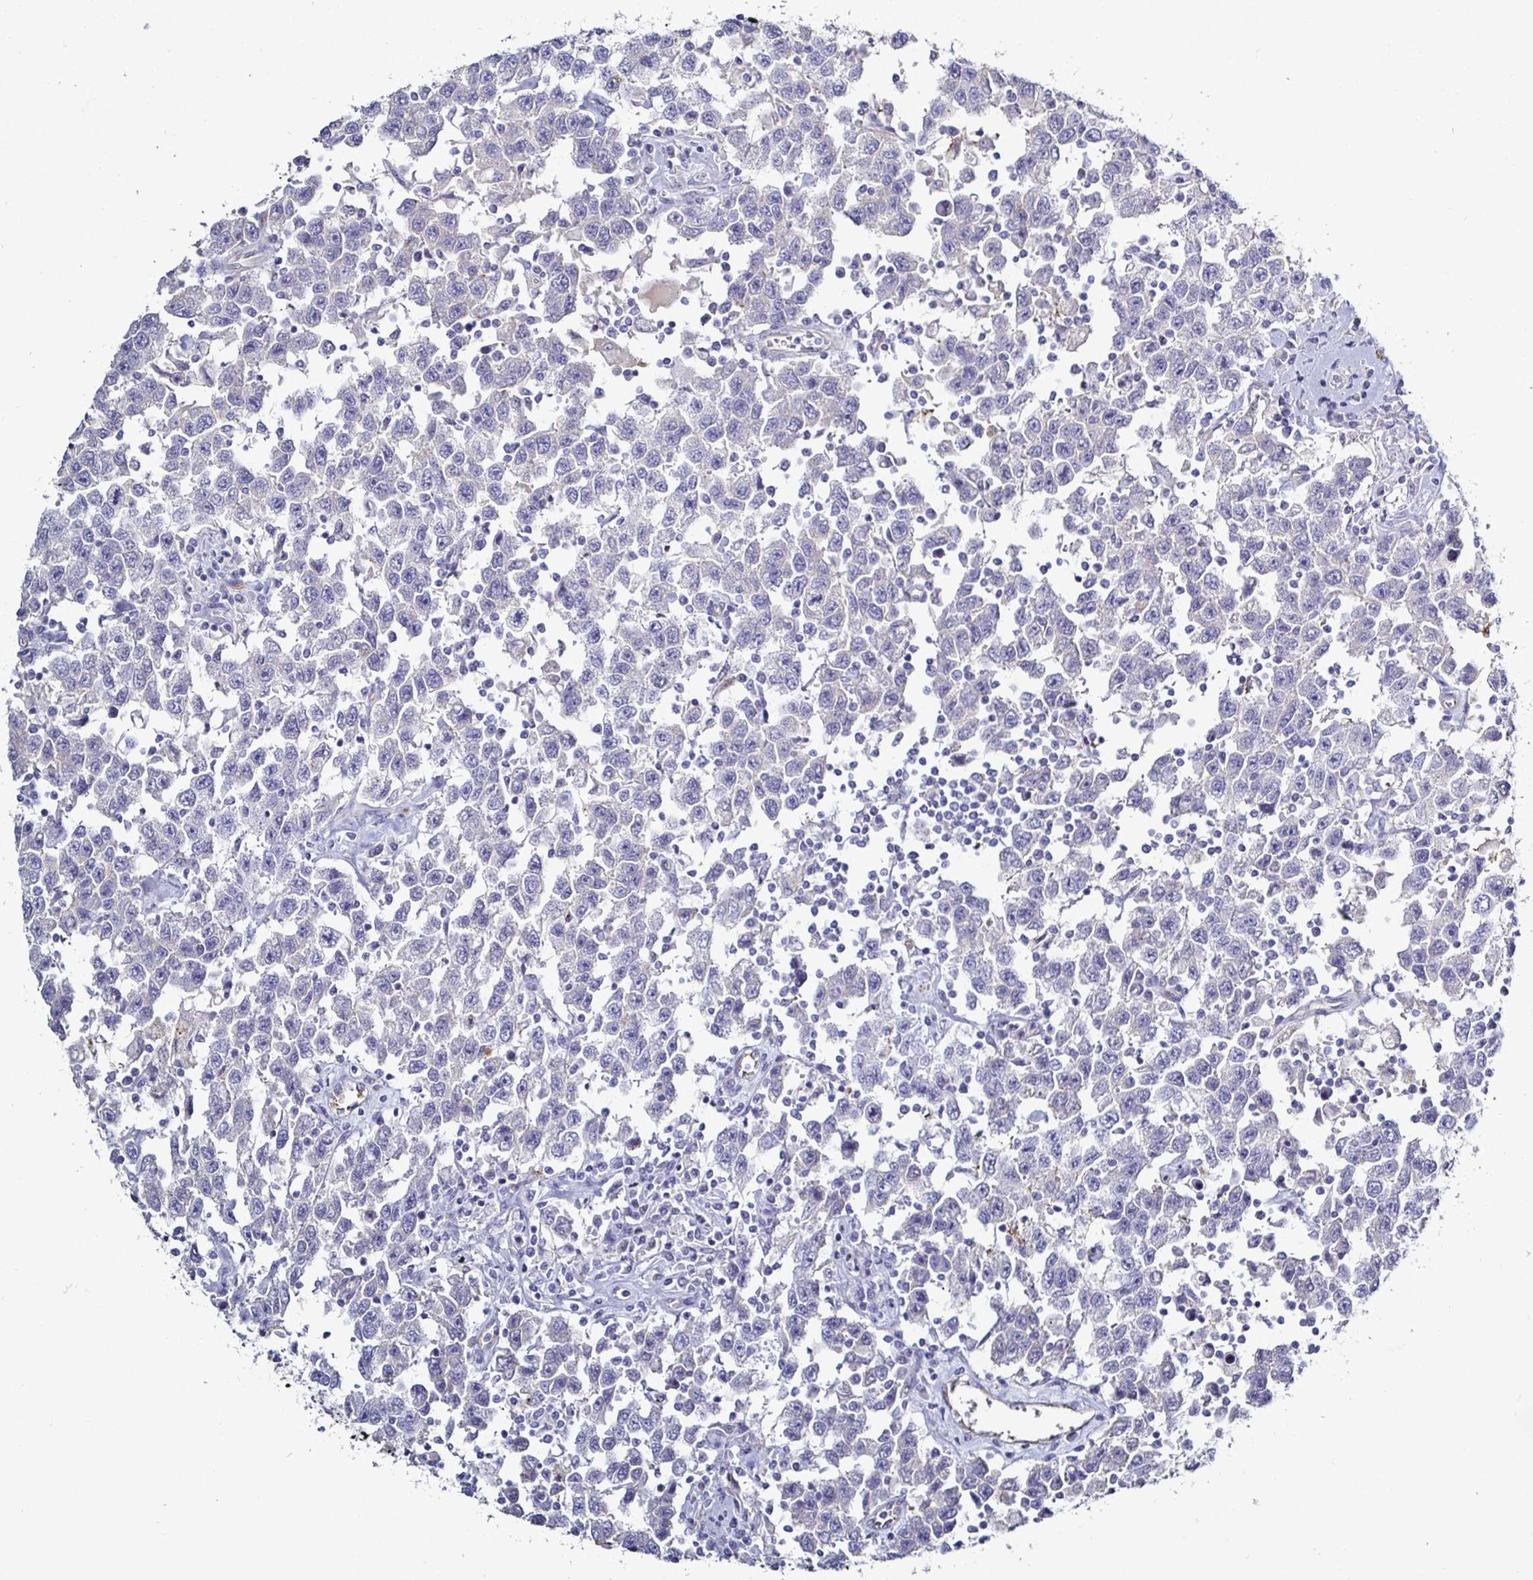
{"staining": {"intensity": "negative", "quantity": "none", "location": "none"}, "tissue": "testis cancer", "cell_type": "Tumor cells", "image_type": "cancer", "snomed": [{"axis": "morphology", "description": "Seminoma, NOS"}, {"axis": "topography", "description": "Testis"}], "caption": "Tumor cells are negative for brown protein staining in seminoma (testis).", "gene": "ACSBG2", "patient": {"sex": "male", "age": 41}}